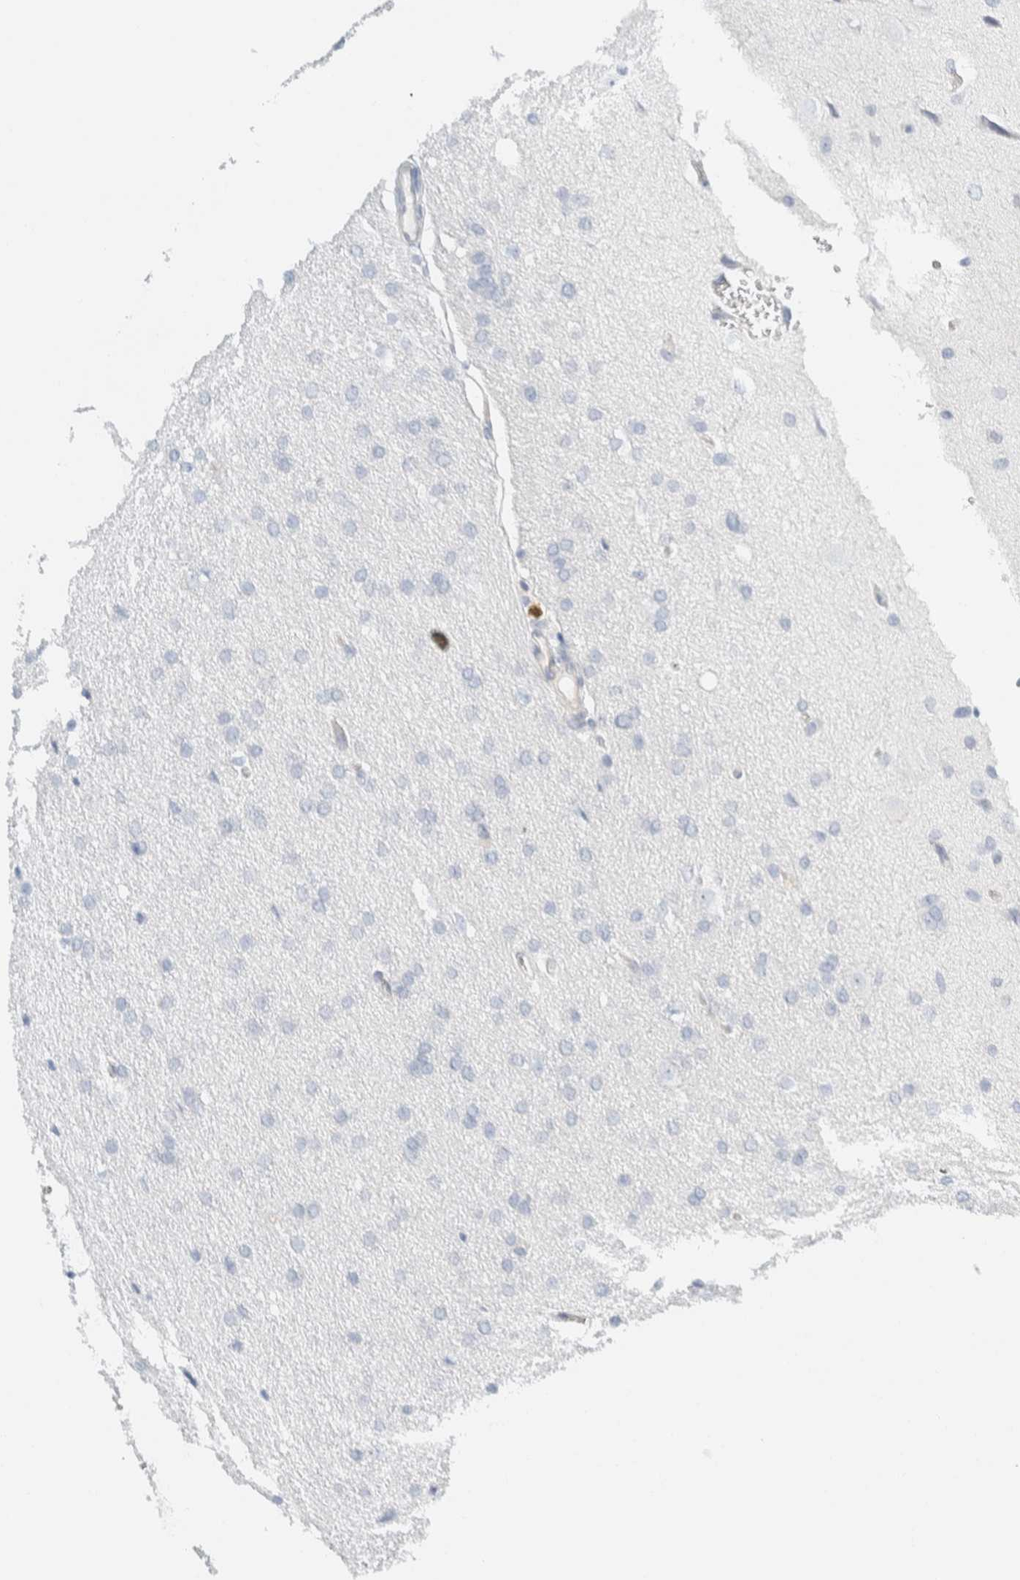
{"staining": {"intensity": "negative", "quantity": "none", "location": "none"}, "tissue": "glioma", "cell_type": "Tumor cells", "image_type": "cancer", "snomed": [{"axis": "morphology", "description": "Glioma, malignant, Low grade"}, {"axis": "topography", "description": "Brain"}], "caption": "High magnification brightfield microscopy of glioma stained with DAB (brown) and counterstained with hematoxylin (blue): tumor cells show no significant positivity.", "gene": "ARHGAP27", "patient": {"sex": "female", "age": 37}}